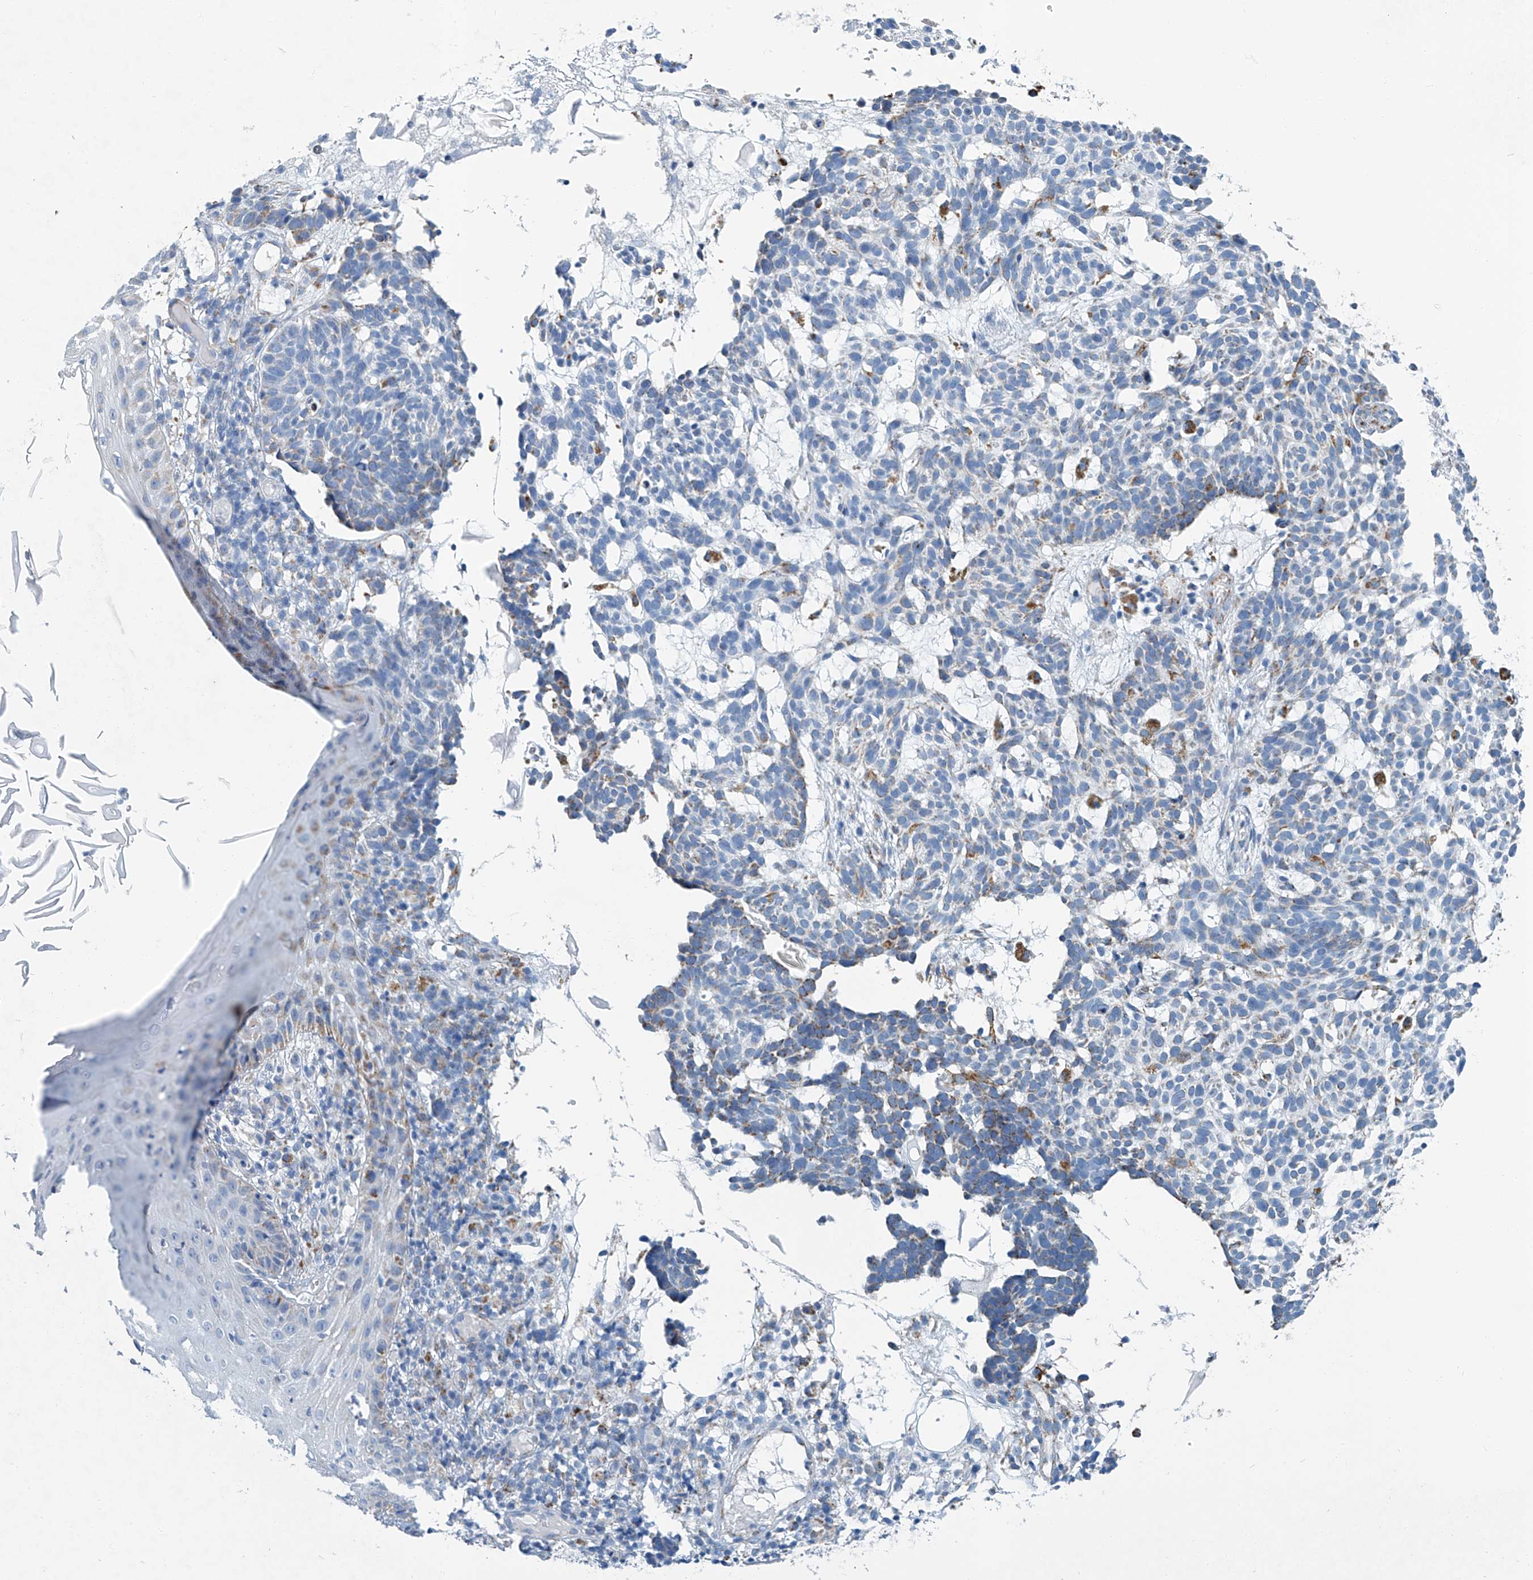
{"staining": {"intensity": "negative", "quantity": "none", "location": "none"}, "tissue": "skin cancer", "cell_type": "Tumor cells", "image_type": "cancer", "snomed": [{"axis": "morphology", "description": "Basal cell carcinoma"}, {"axis": "topography", "description": "Skin"}], "caption": "An IHC micrograph of skin cancer is shown. There is no staining in tumor cells of skin cancer. (Stains: DAB immunohistochemistry (IHC) with hematoxylin counter stain, Microscopy: brightfield microscopy at high magnification).", "gene": "MT-ND1", "patient": {"sex": "male", "age": 85}}